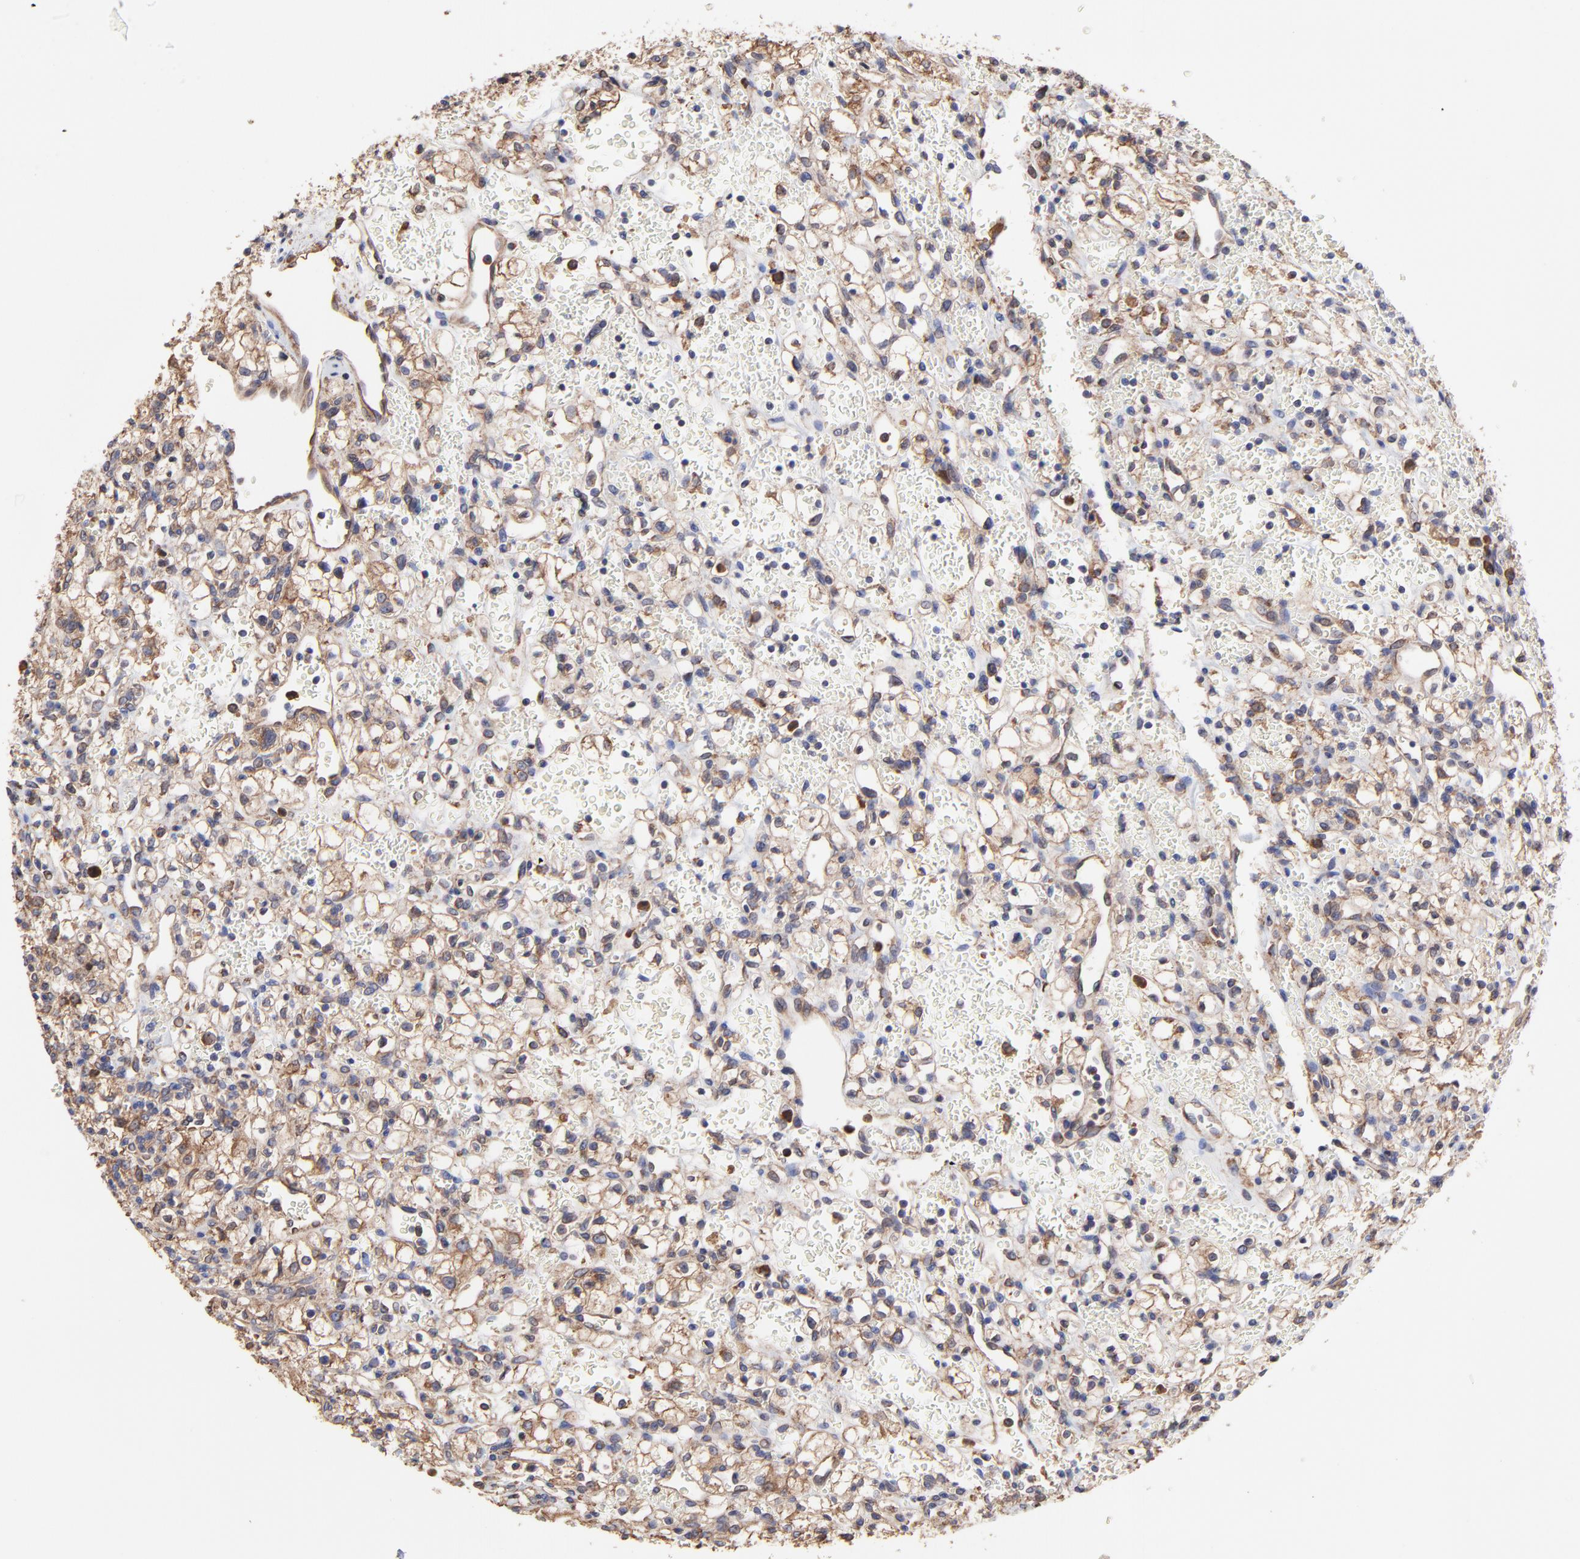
{"staining": {"intensity": "moderate", "quantity": ">75%", "location": "cytoplasmic/membranous"}, "tissue": "renal cancer", "cell_type": "Tumor cells", "image_type": "cancer", "snomed": [{"axis": "morphology", "description": "Adenocarcinoma, NOS"}, {"axis": "topography", "description": "Kidney"}], "caption": "Human renal cancer stained for a protein (brown) displays moderate cytoplasmic/membranous positive expression in approximately >75% of tumor cells.", "gene": "PFKM", "patient": {"sex": "female", "age": 62}}